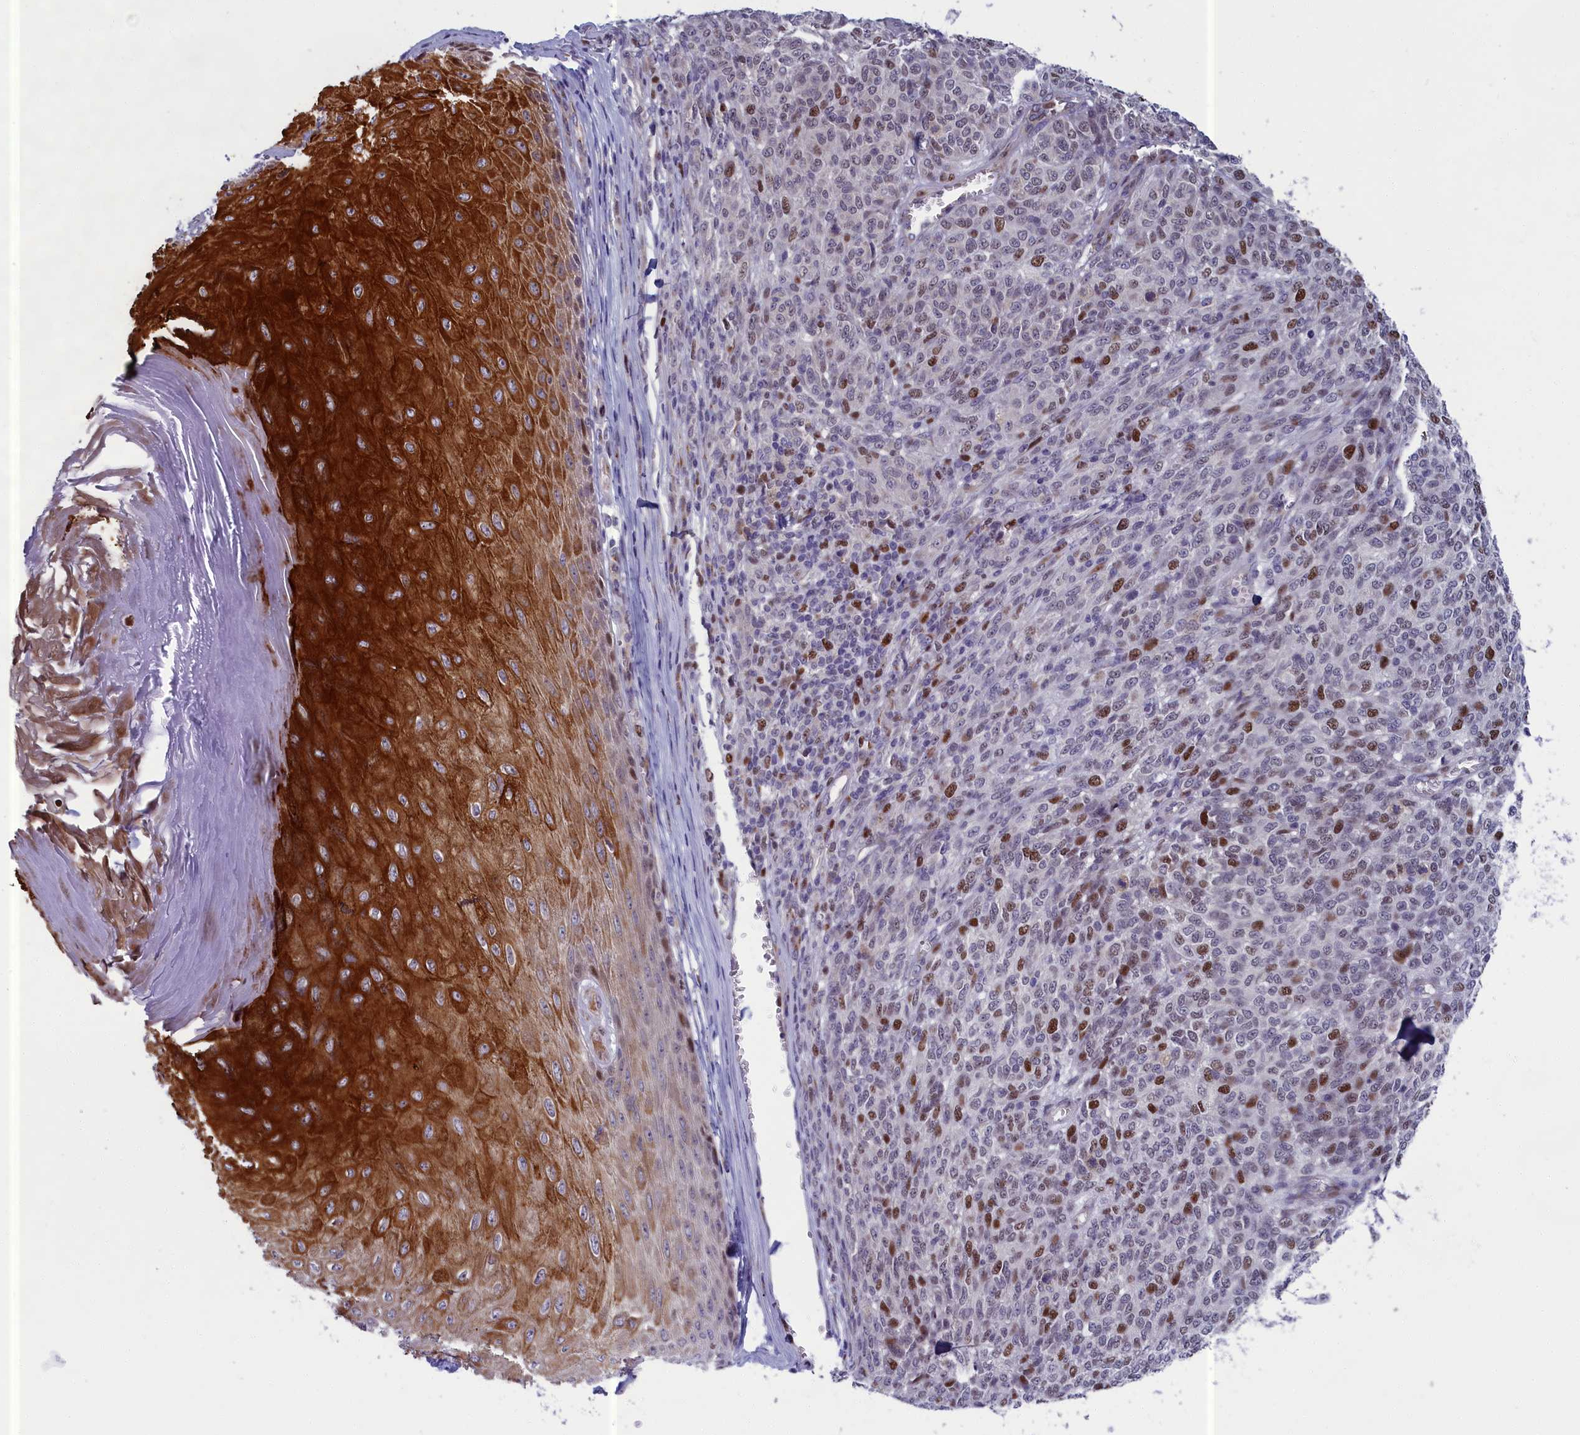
{"staining": {"intensity": "moderate", "quantity": "<25%", "location": "nuclear"}, "tissue": "melanoma", "cell_type": "Tumor cells", "image_type": "cancer", "snomed": [{"axis": "morphology", "description": "Malignant melanoma, NOS"}, {"axis": "topography", "description": "Skin"}], "caption": "This image demonstrates immunohistochemistry (IHC) staining of melanoma, with low moderate nuclear positivity in approximately <25% of tumor cells.", "gene": "LIG1", "patient": {"sex": "male", "age": 49}}